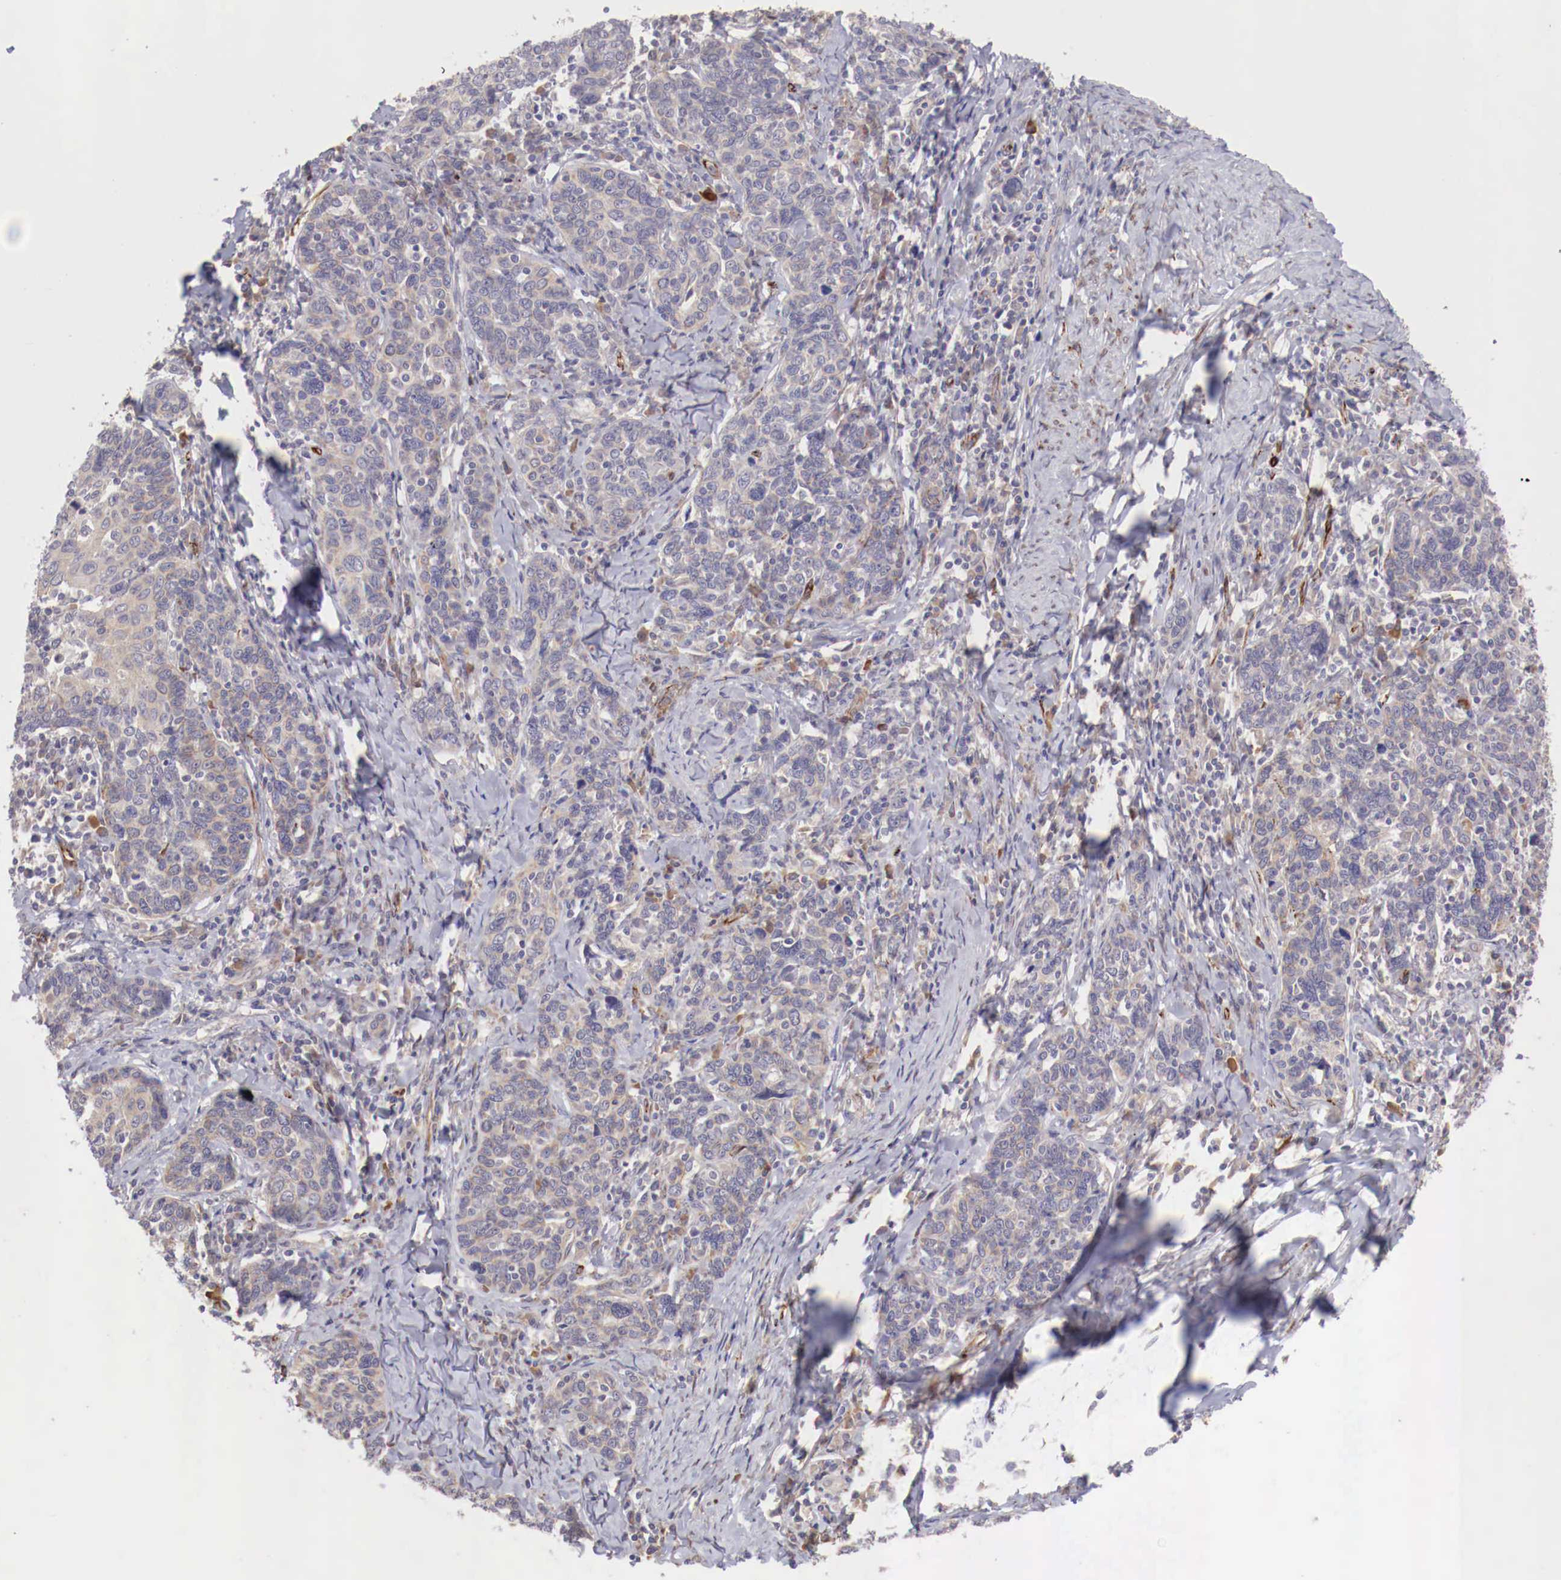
{"staining": {"intensity": "negative", "quantity": "none", "location": "none"}, "tissue": "cervical cancer", "cell_type": "Tumor cells", "image_type": "cancer", "snomed": [{"axis": "morphology", "description": "Squamous cell carcinoma, NOS"}, {"axis": "topography", "description": "Cervix"}], "caption": "Immunohistochemical staining of human cervical cancer (squamous cell carcinoma) displays no significant staining in tumor cells.", "gene": "WT1", "patient": {"sex": "female", "age": 41}}